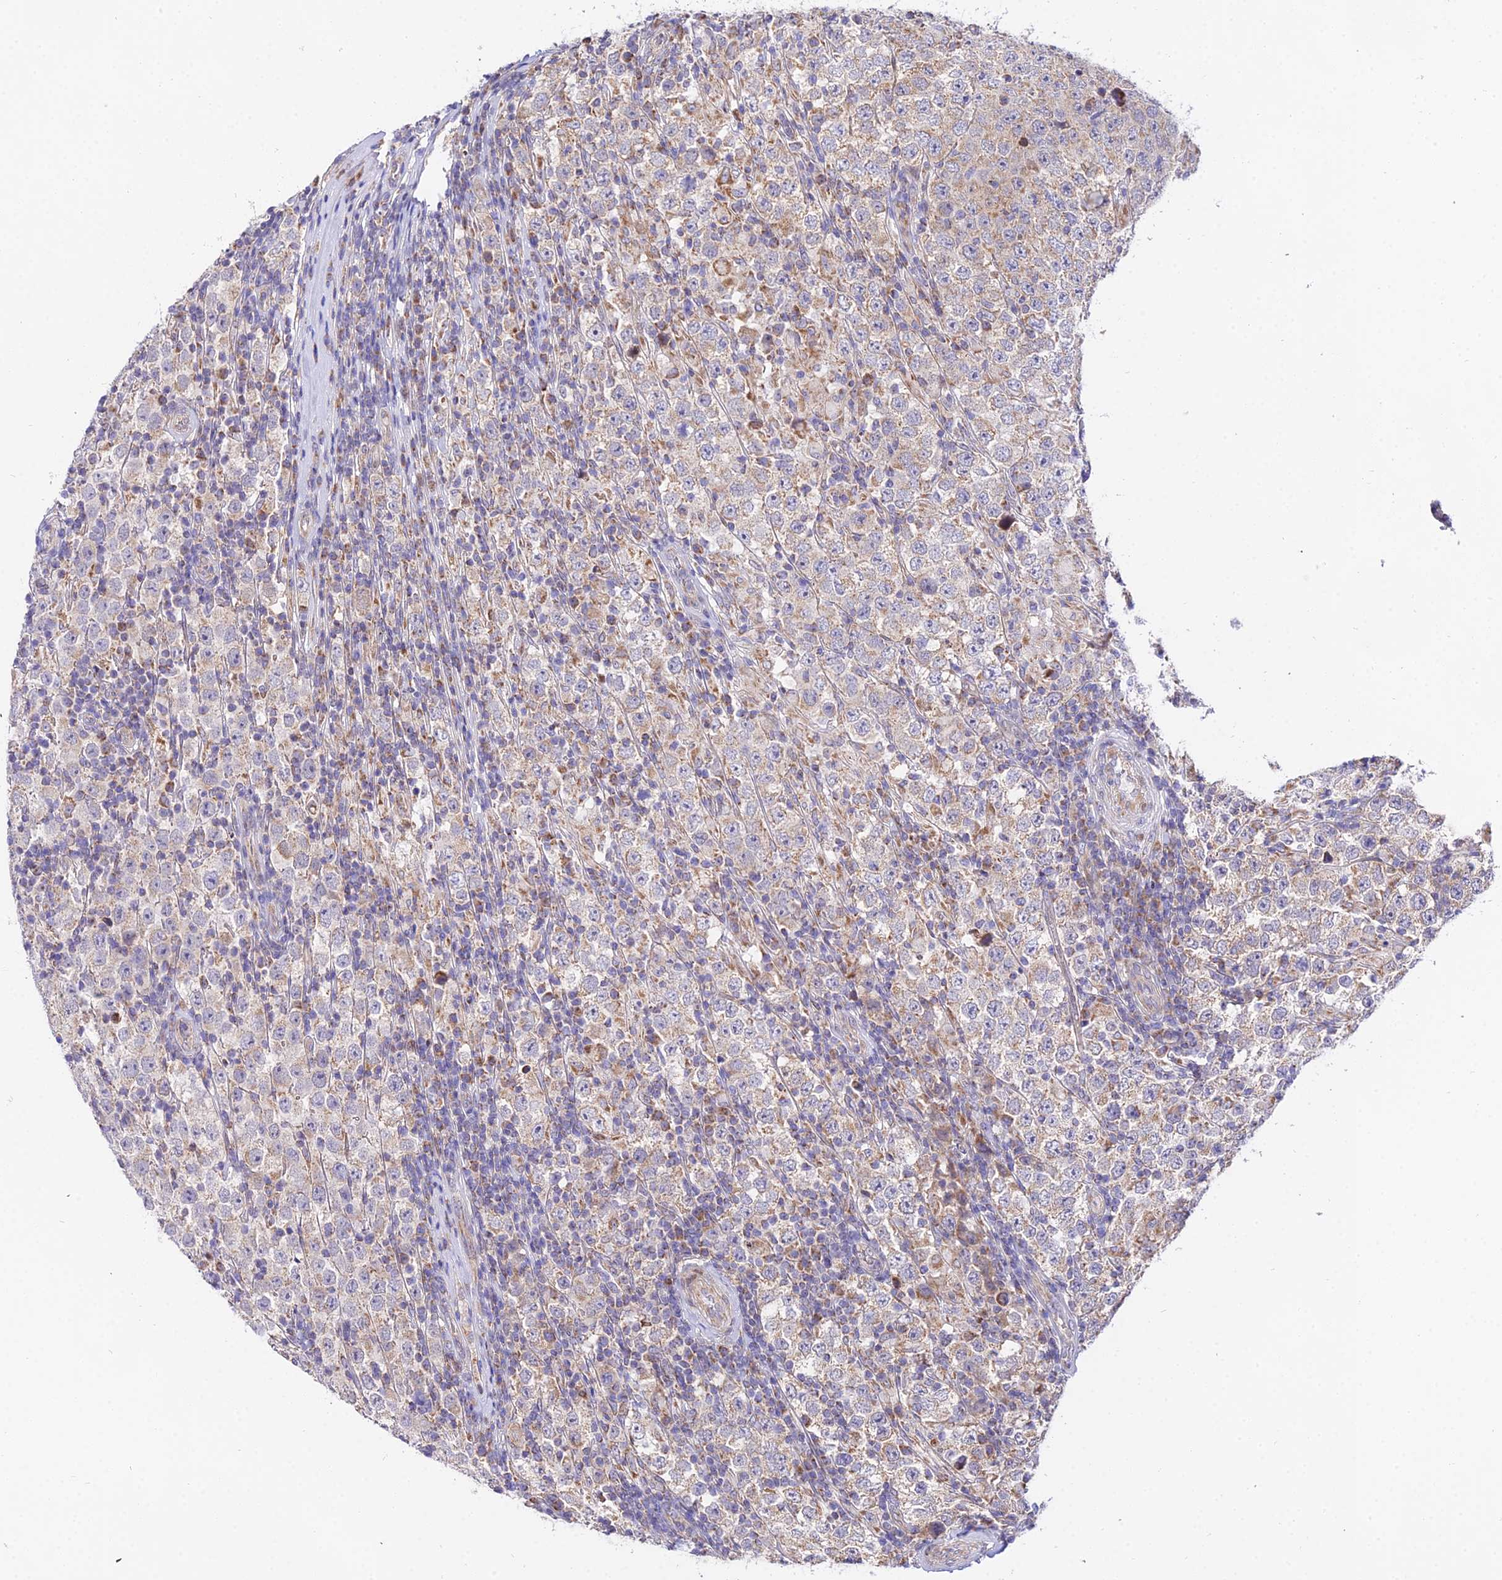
{"staining": {"intensity": "negative", "quantity": "none", "location": "none"}, "tissue": "testis cancer", "cell_type": "Tumor cells", "image_type": "cancer", "snomed": [{"axis": "morphology", "description": "Normal tissue, NOS"}, {"axis": "morphology", "description": "Urothelial carcinoma, High grade"}, {"axis": "morphology", "description": "Seminoma, NOS"}, {"axis": "morphology", "description": "Carcinoma, Embryonal, NOS"}, {"axis": "topography", "description": "Urinary bladder"}, {"axis": "topography", "description": "Testis"}], "caption": "Immunohistochemistry of testis cancer displays no staining in tumor cells.", "gene": "ATP5PB", "patient": {"sex": "male", "age": 41}}